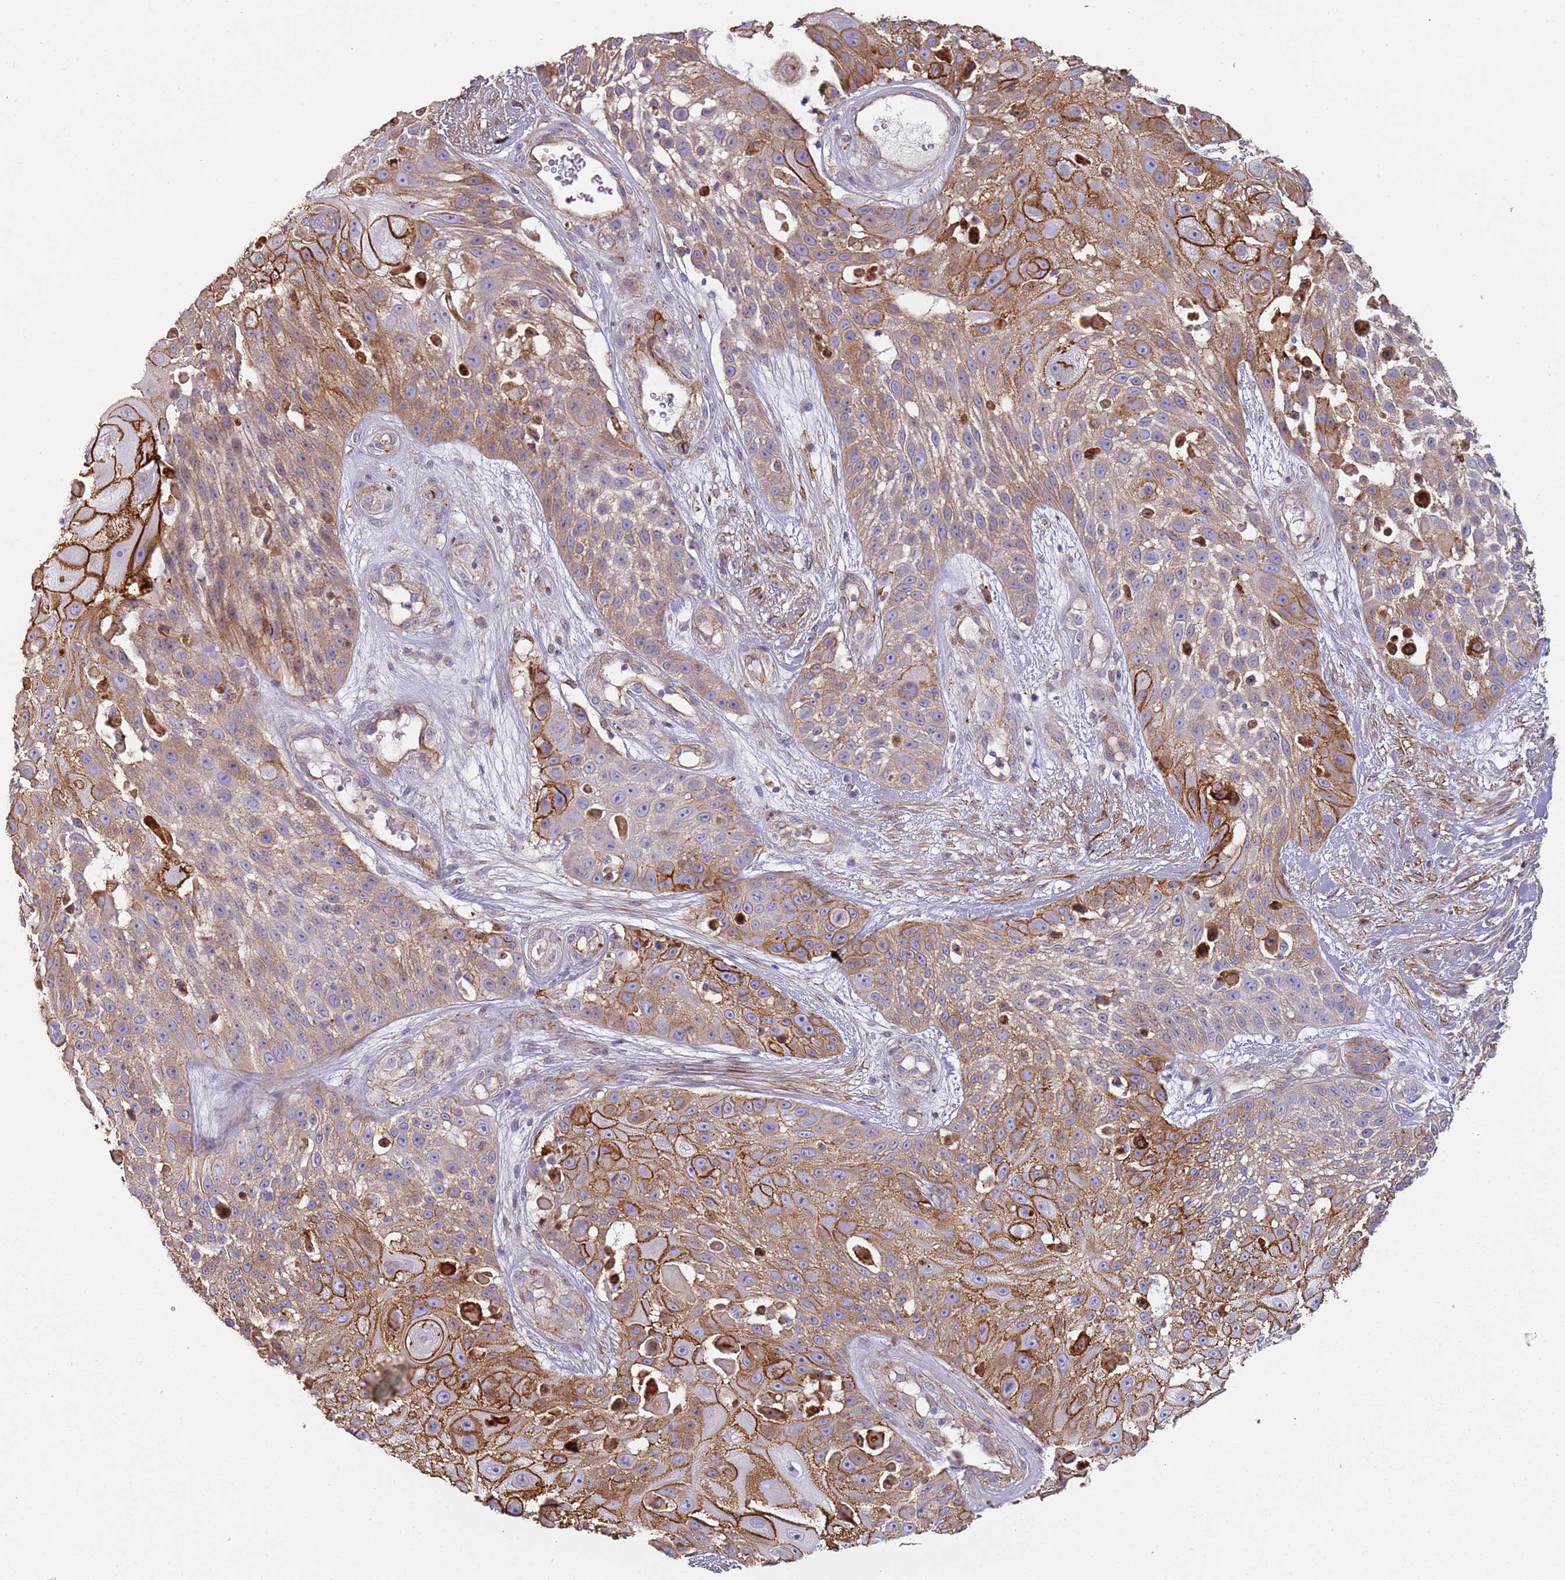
{"staining": {"intensity": "moderate", "quantity": ">75%", "location": "cytoplasmic/membranous"}, "tissue": "skin cancer", "cell_type": "Tumor cells", "image_type": "cancer", "snomed": [{"axis": "morphology", "description": "Squamous cell carcinoma, NOS"}, {"axis": "topography", "description": "Skin"}], "caption": "Skin squamous cell carcinoma stained for a protein (brown) exhibits moderate cytoplasmic/membranous positive staining in approximately >75% of tumor cells.", "gene": "NBPF3", "patient": {"sex": "female", "age": 86}}